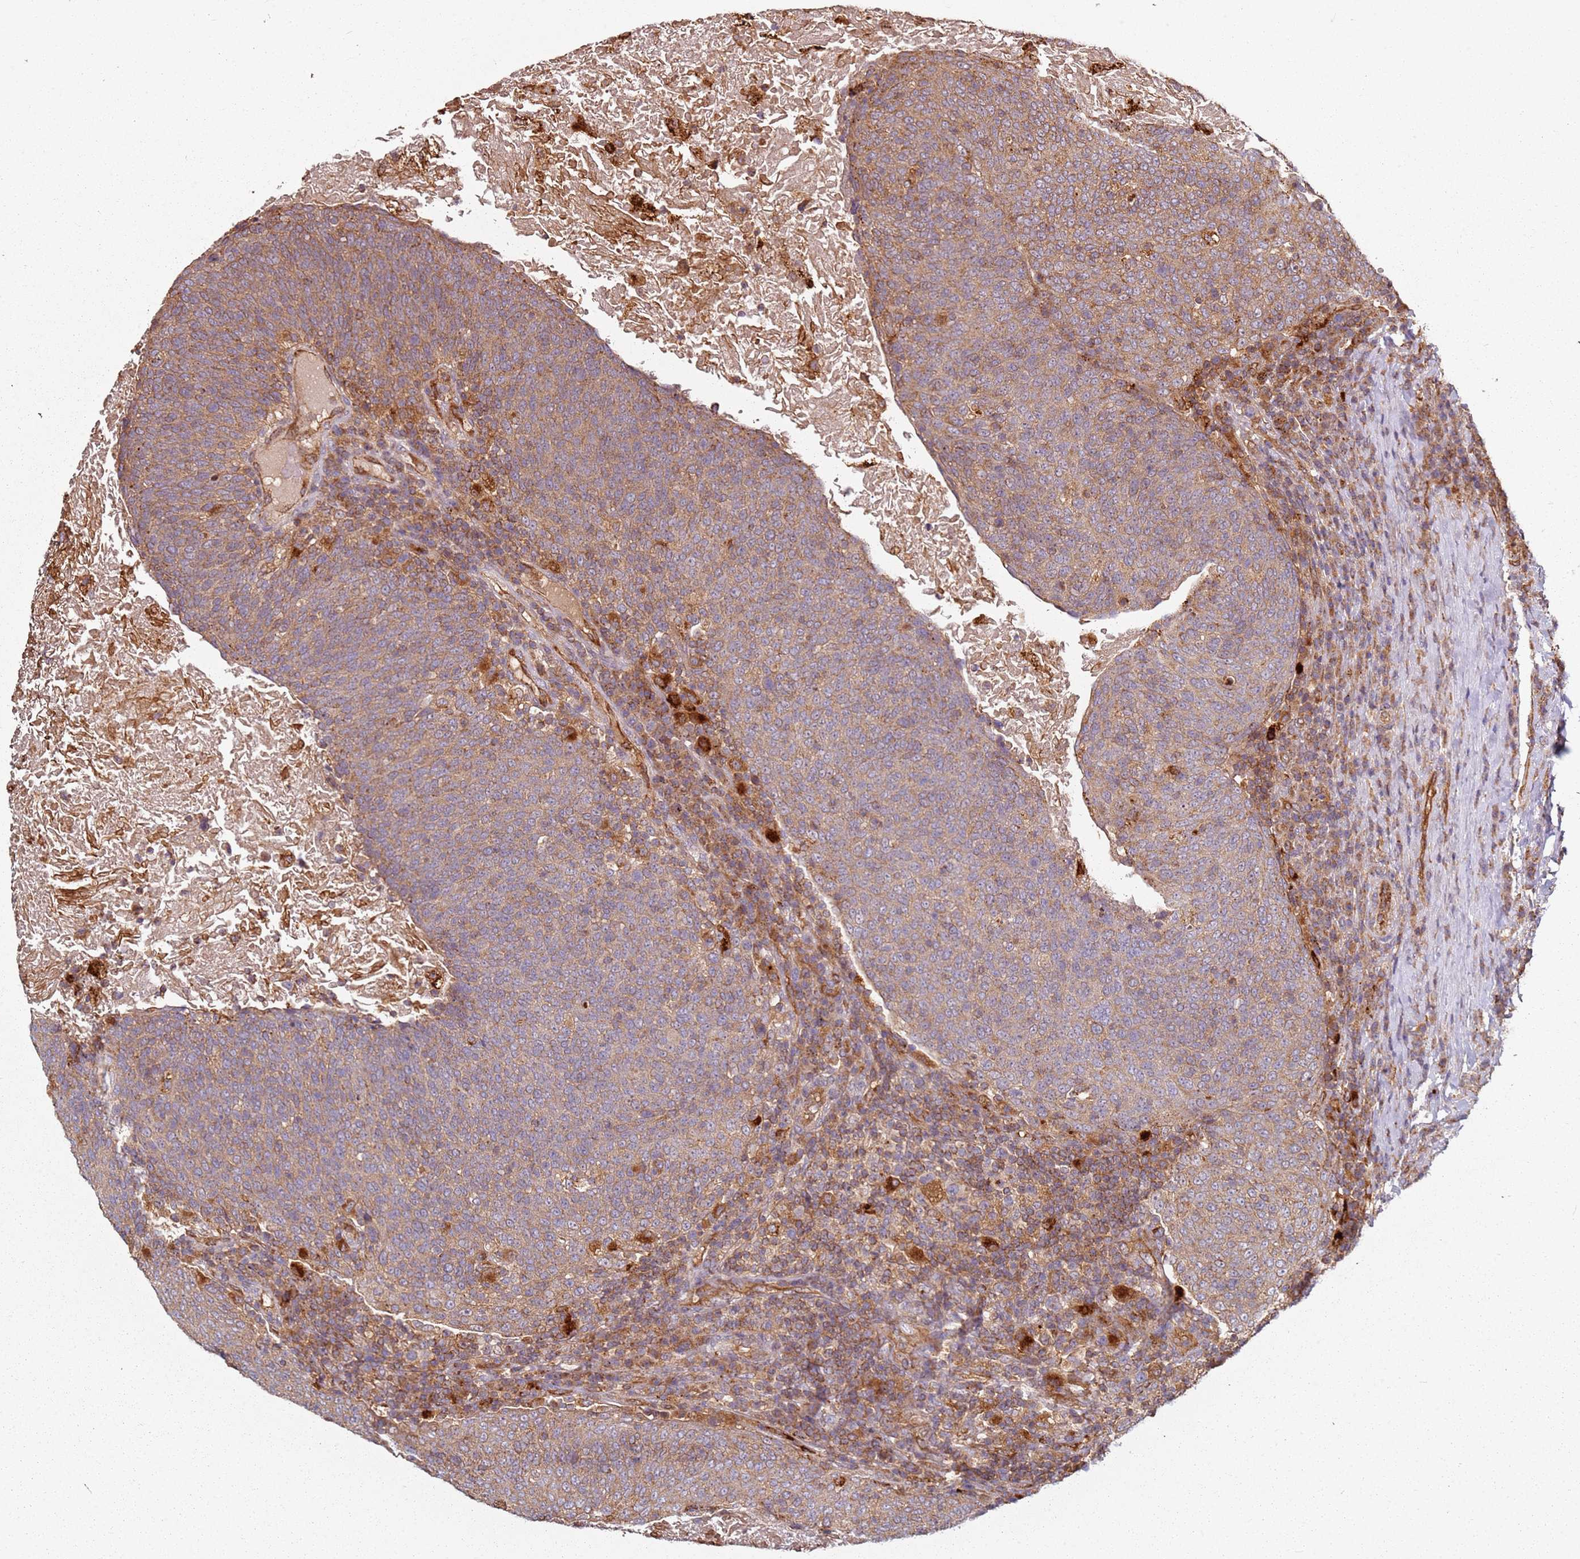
{"staining": {"intensity": "moderate", "quantity": ">75%", "location": "cytoplasmic/membranous"}, "tissue": "head and neck cancer", "cell_type": "Tumor cells", "image_type": "cancer", "snomed": [{"axis": "morphology", "description": "Squamous cell carcinoma, NOS"}, {"axis": "morphology", "description": "Squamous cell carcinoma, metastatic, NOS"}, {"axis": "topography", "description": "Lymph node"}, {"axis": "topography", "description": "Head-Neck"}], "caption": "Human head and neck cancer (squamous cell carcinoma) stained with a brown dye shows moderate cytoplasmic/membranous positive staining in about >75% of tumor cells.", "gene": "SCGB2B2", "patient": {"sex": "male", "age": 62}}